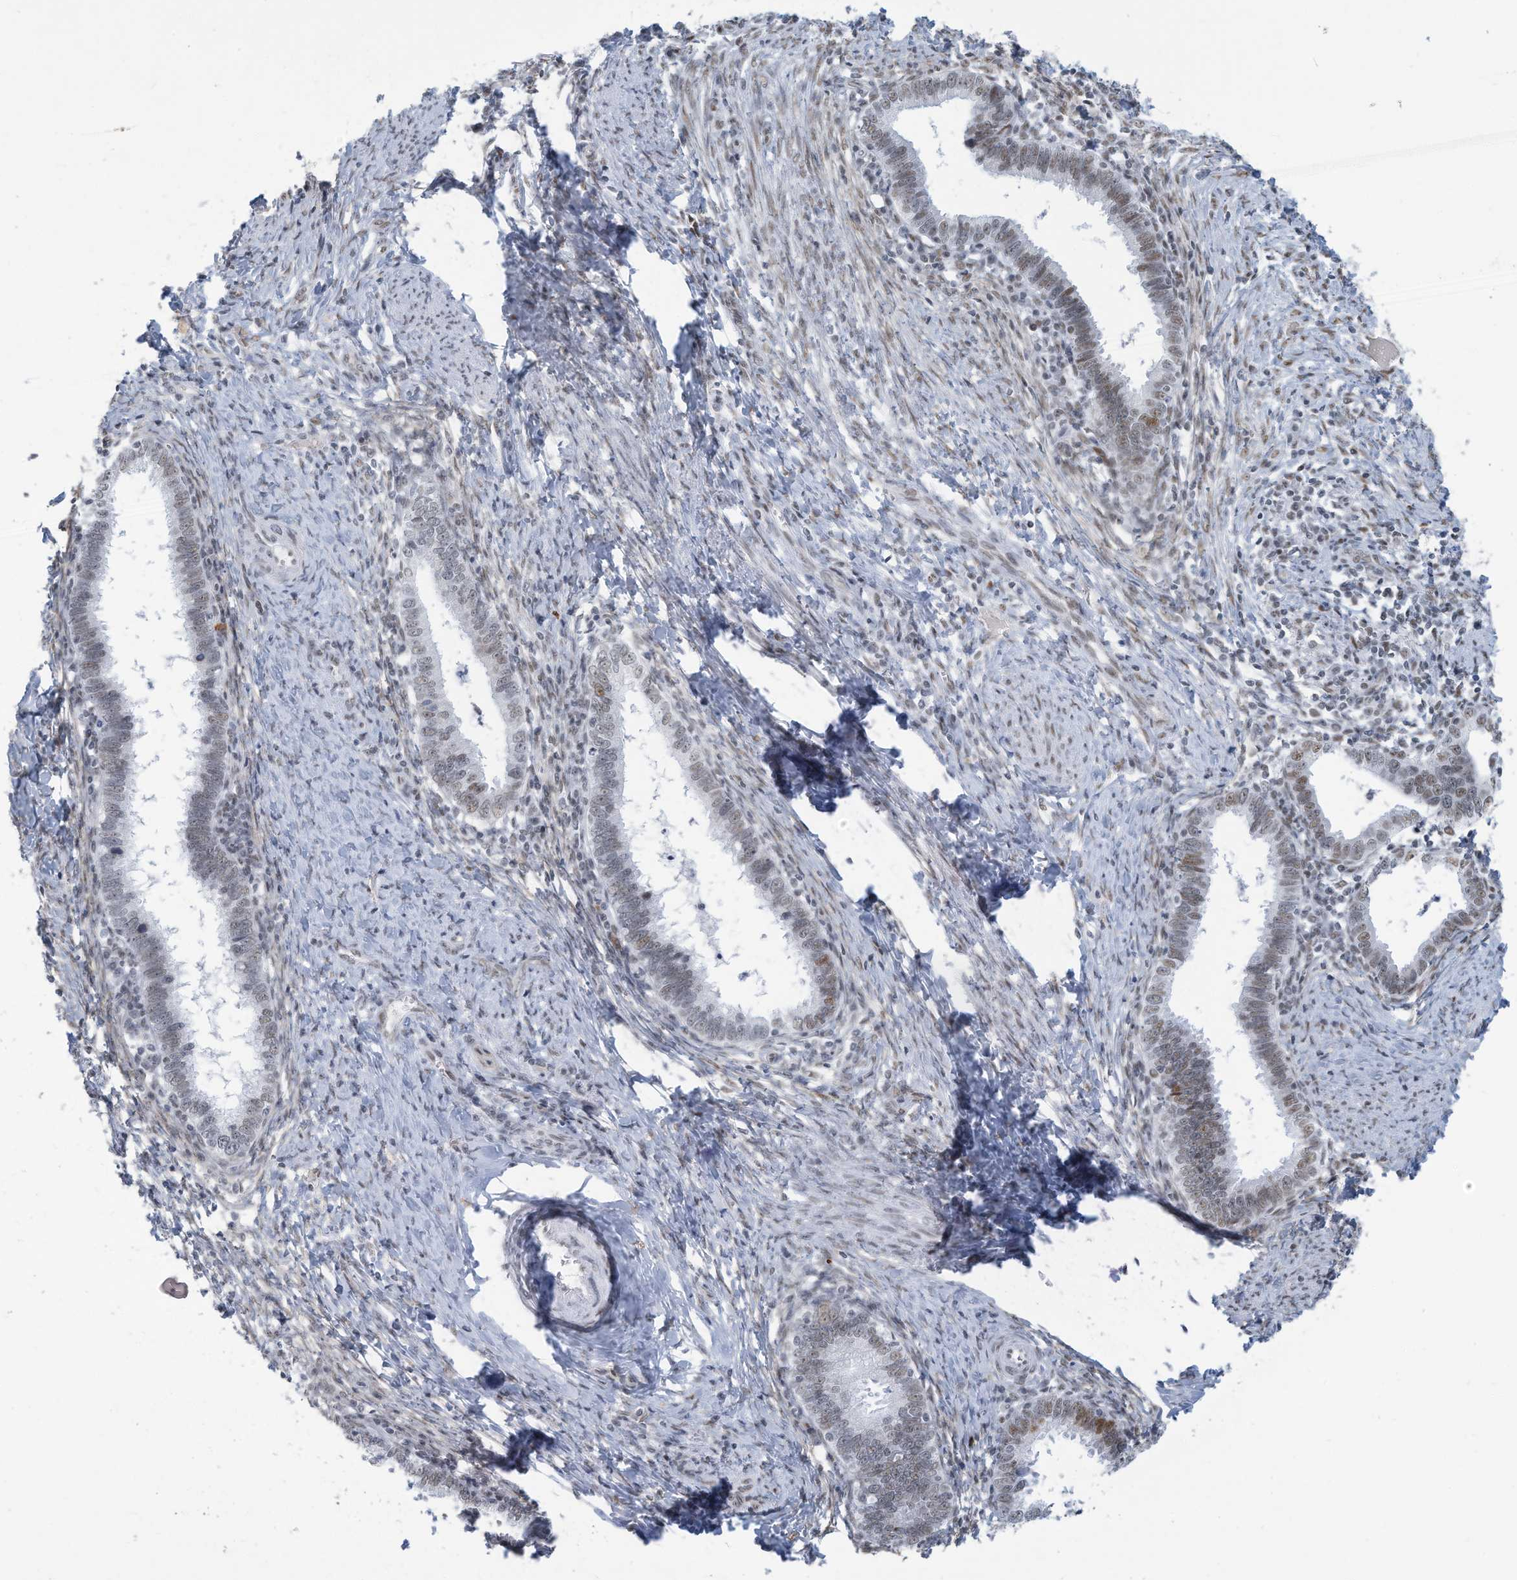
{"staining": {"intensity": "moderate", "quantity": "25%-75%", "location": "nuclear"}, "tissue": "cervical cancer", "cell_type": "Tumor cells", "image_type": "cancer", "snomed": [{"axis": "morphology", "description": "Adenocarcinoma, NOS"}, {"axis": "topography", "description": "Cervix"}], "caption": "About 25%-75% of tumor cells in cervical cancer display moderate nuclear protein staining as visualized by brown immunohistochemical staining.", "gene": "SARNP", "patient": {"sex": "female", "age": 36}}